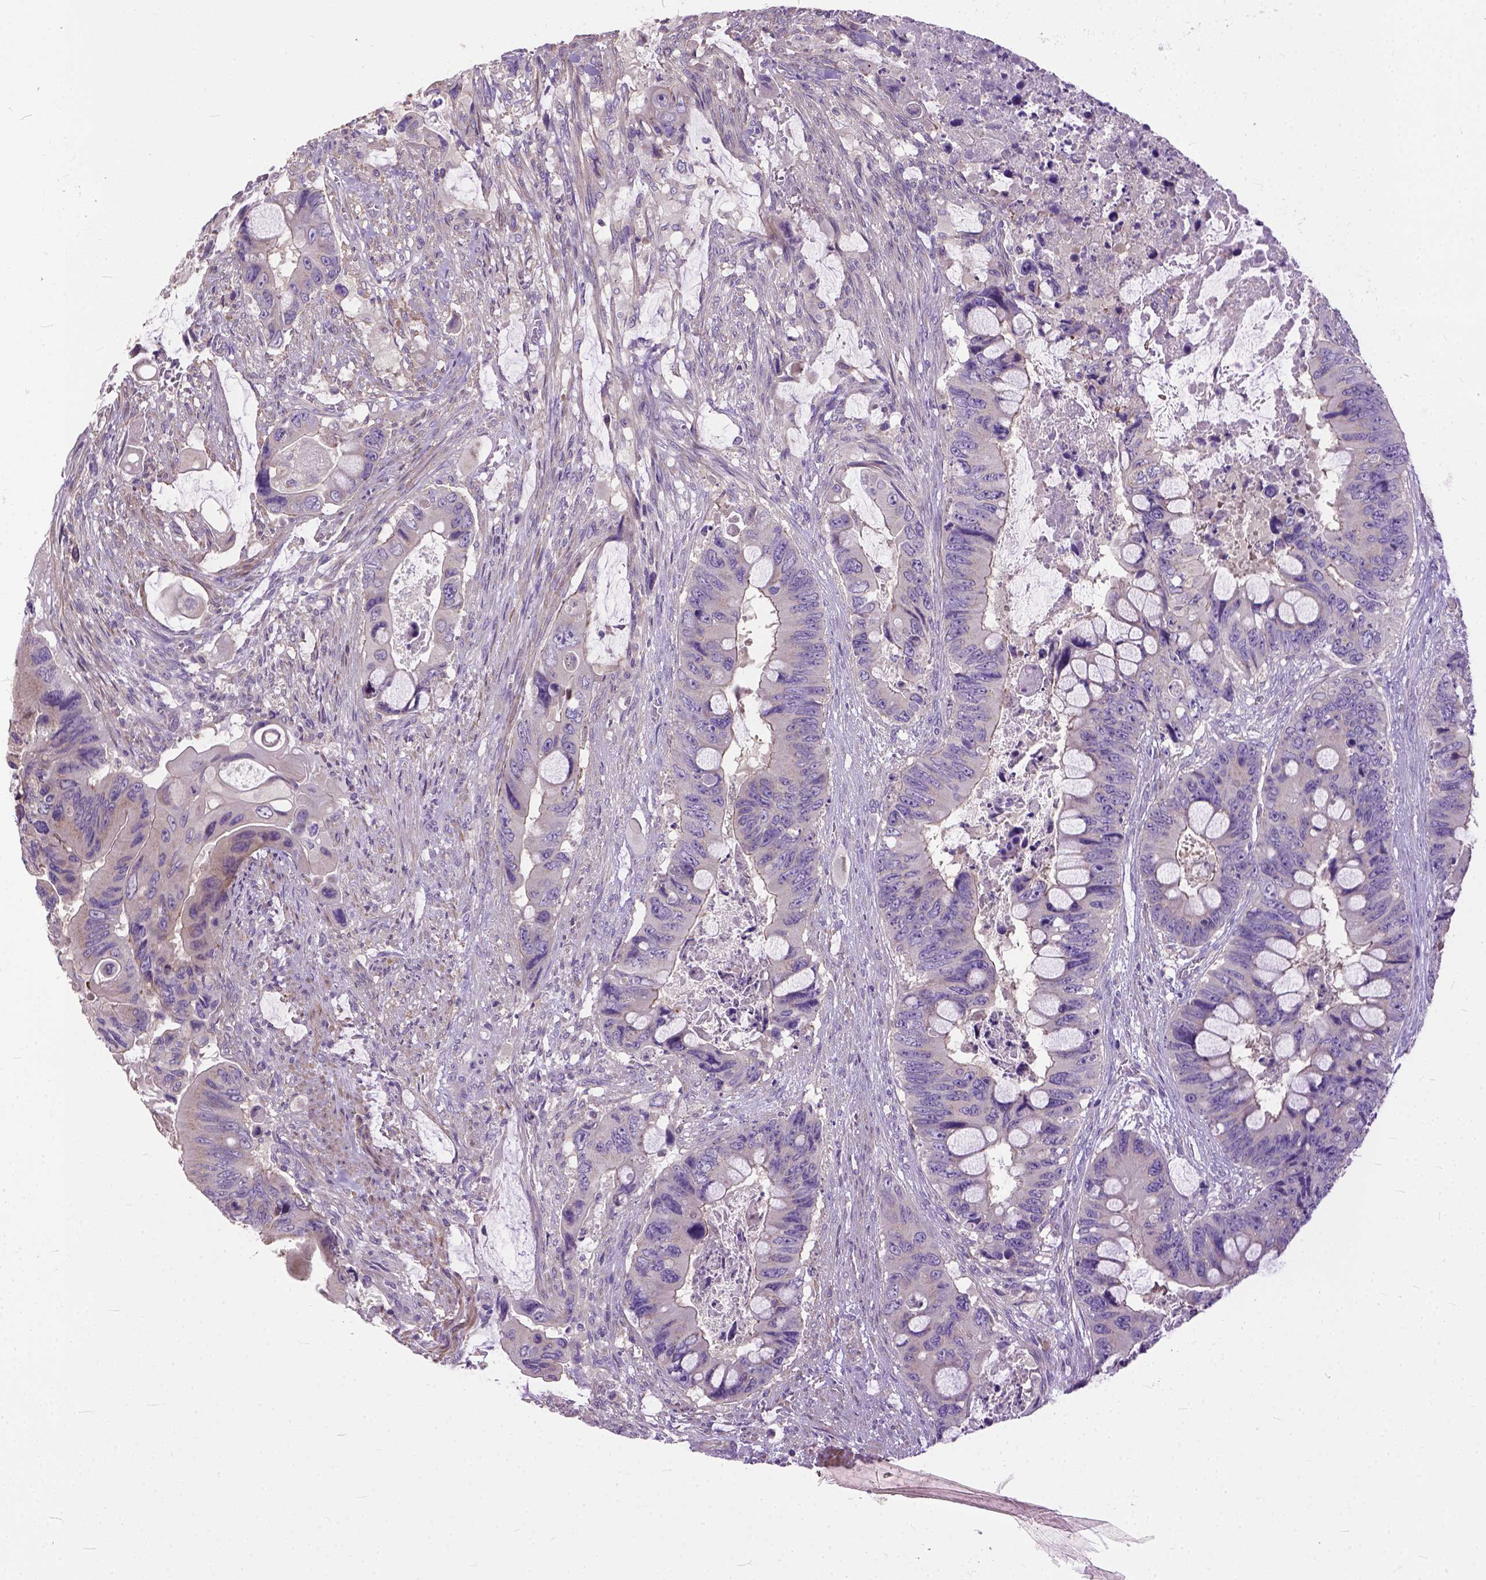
{"staining": {"intensity": "negative", "quantity": "none", "location": "none"}, "tissue": "colorectal cancer", "cell_type": "Tumor cells", "image_type": "cancer", "snomed": [{"axis": "morphology", "description": "Adenocarcinoma, NOS"}, {"axis": "topography", "description": "Rectum"}], "caption": "High power microscopy histopathology image of an immunohistochemistry micrograph of colorectal cancer (adenocarcinoma), revealing no significant expression in tumor cells.", "gene": "BANF2", "patient": {"sex": "male", "age": 63}}